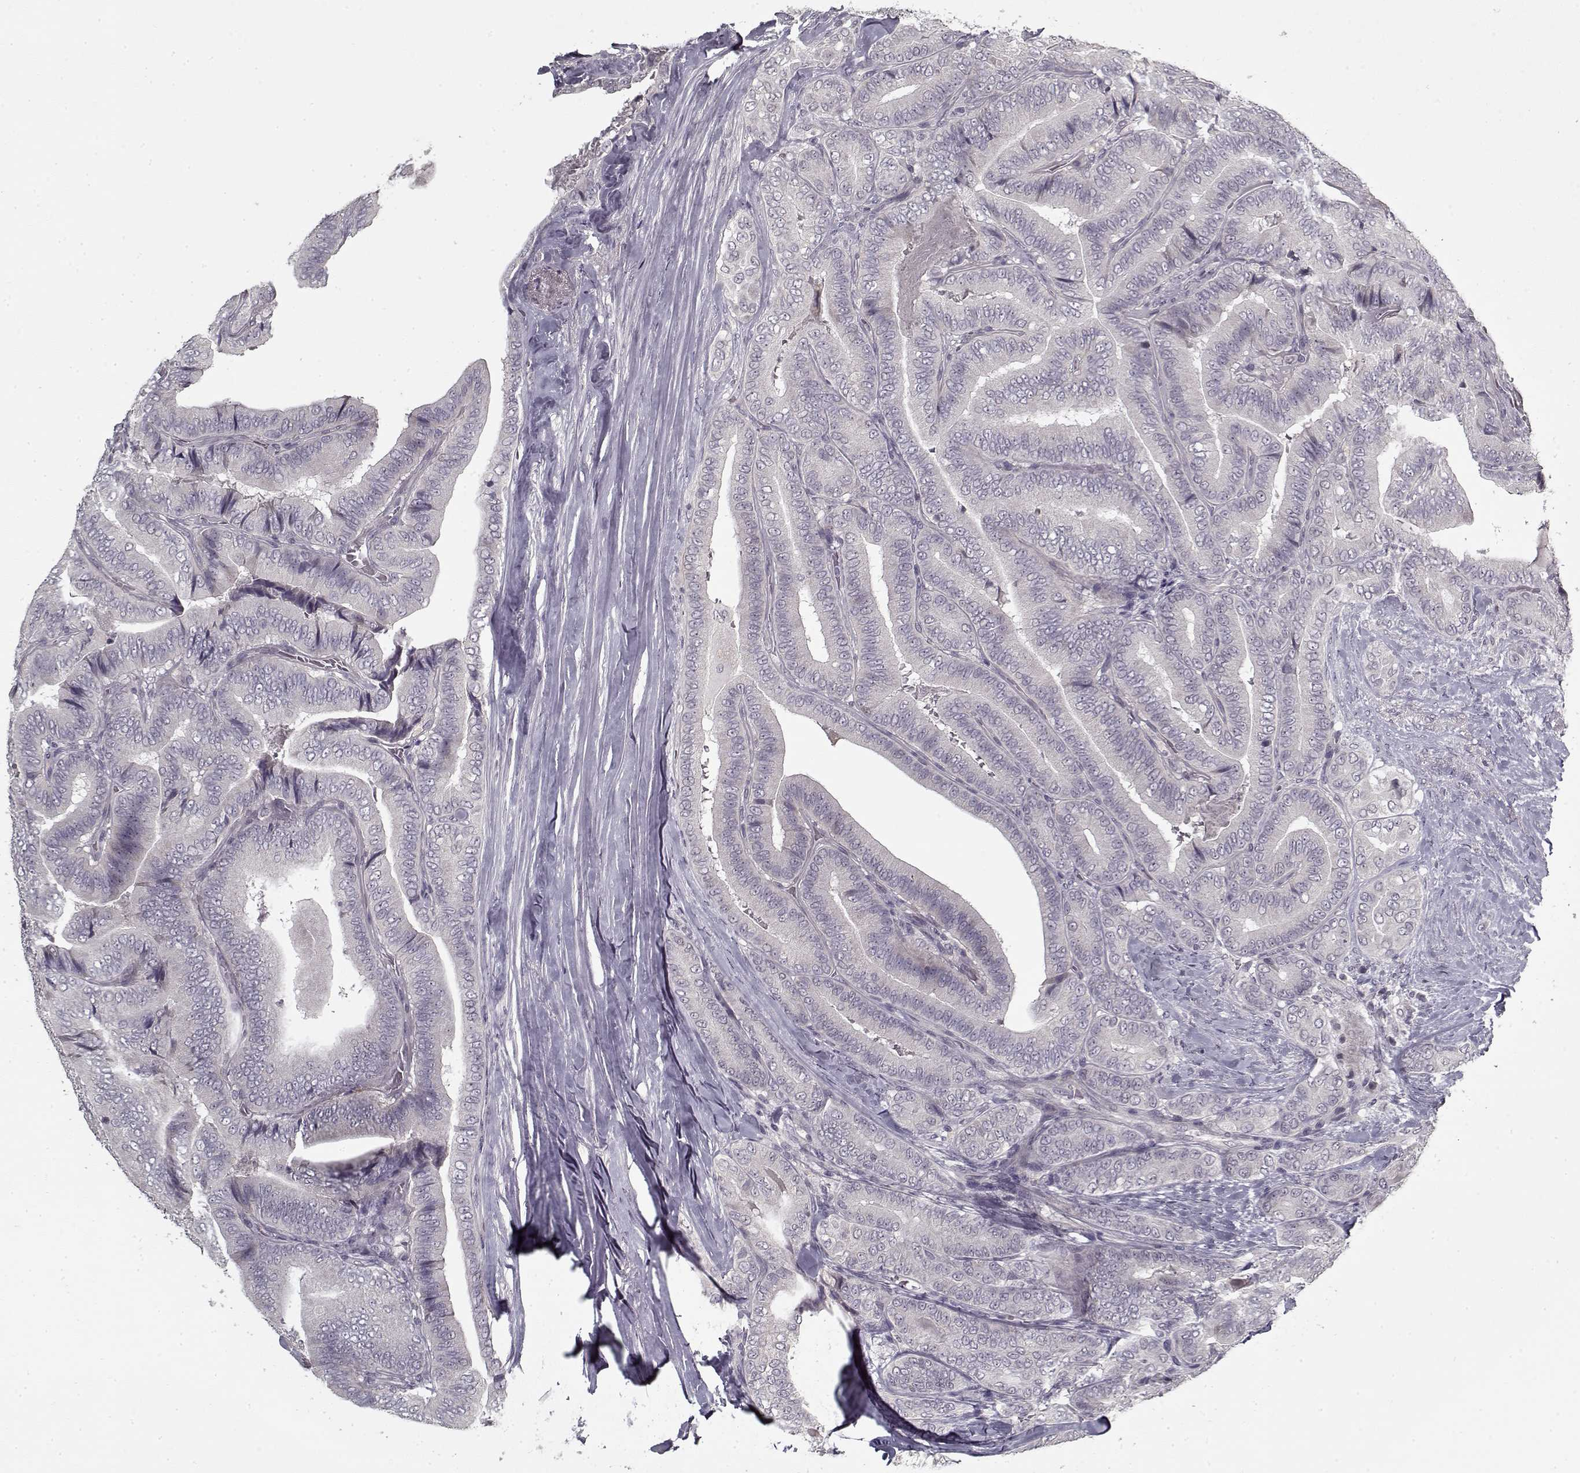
{"staining": {"intensity": "negative", "quantity": "none", "location": "none"}, "tissue": "thyroid cancer", "cell_type": "Tumor cells", "image_type": "cancer", "snomed": [{"axis": "morphology", "description": "Papillary adenocarcinoma, NOS"}, {"axis": "topography", "description": "Thyroid gland"}], "caption": "There is no significant positivity in tumor cells of thyroid papillary adenocarcinoma. (DAB (3,3'-diaminobenzidine) immunohistochemistry (IHC) with hematoxylin counter stain).", "gene": "LAMA2", "patient": {"sex": "male", "age": 61}}